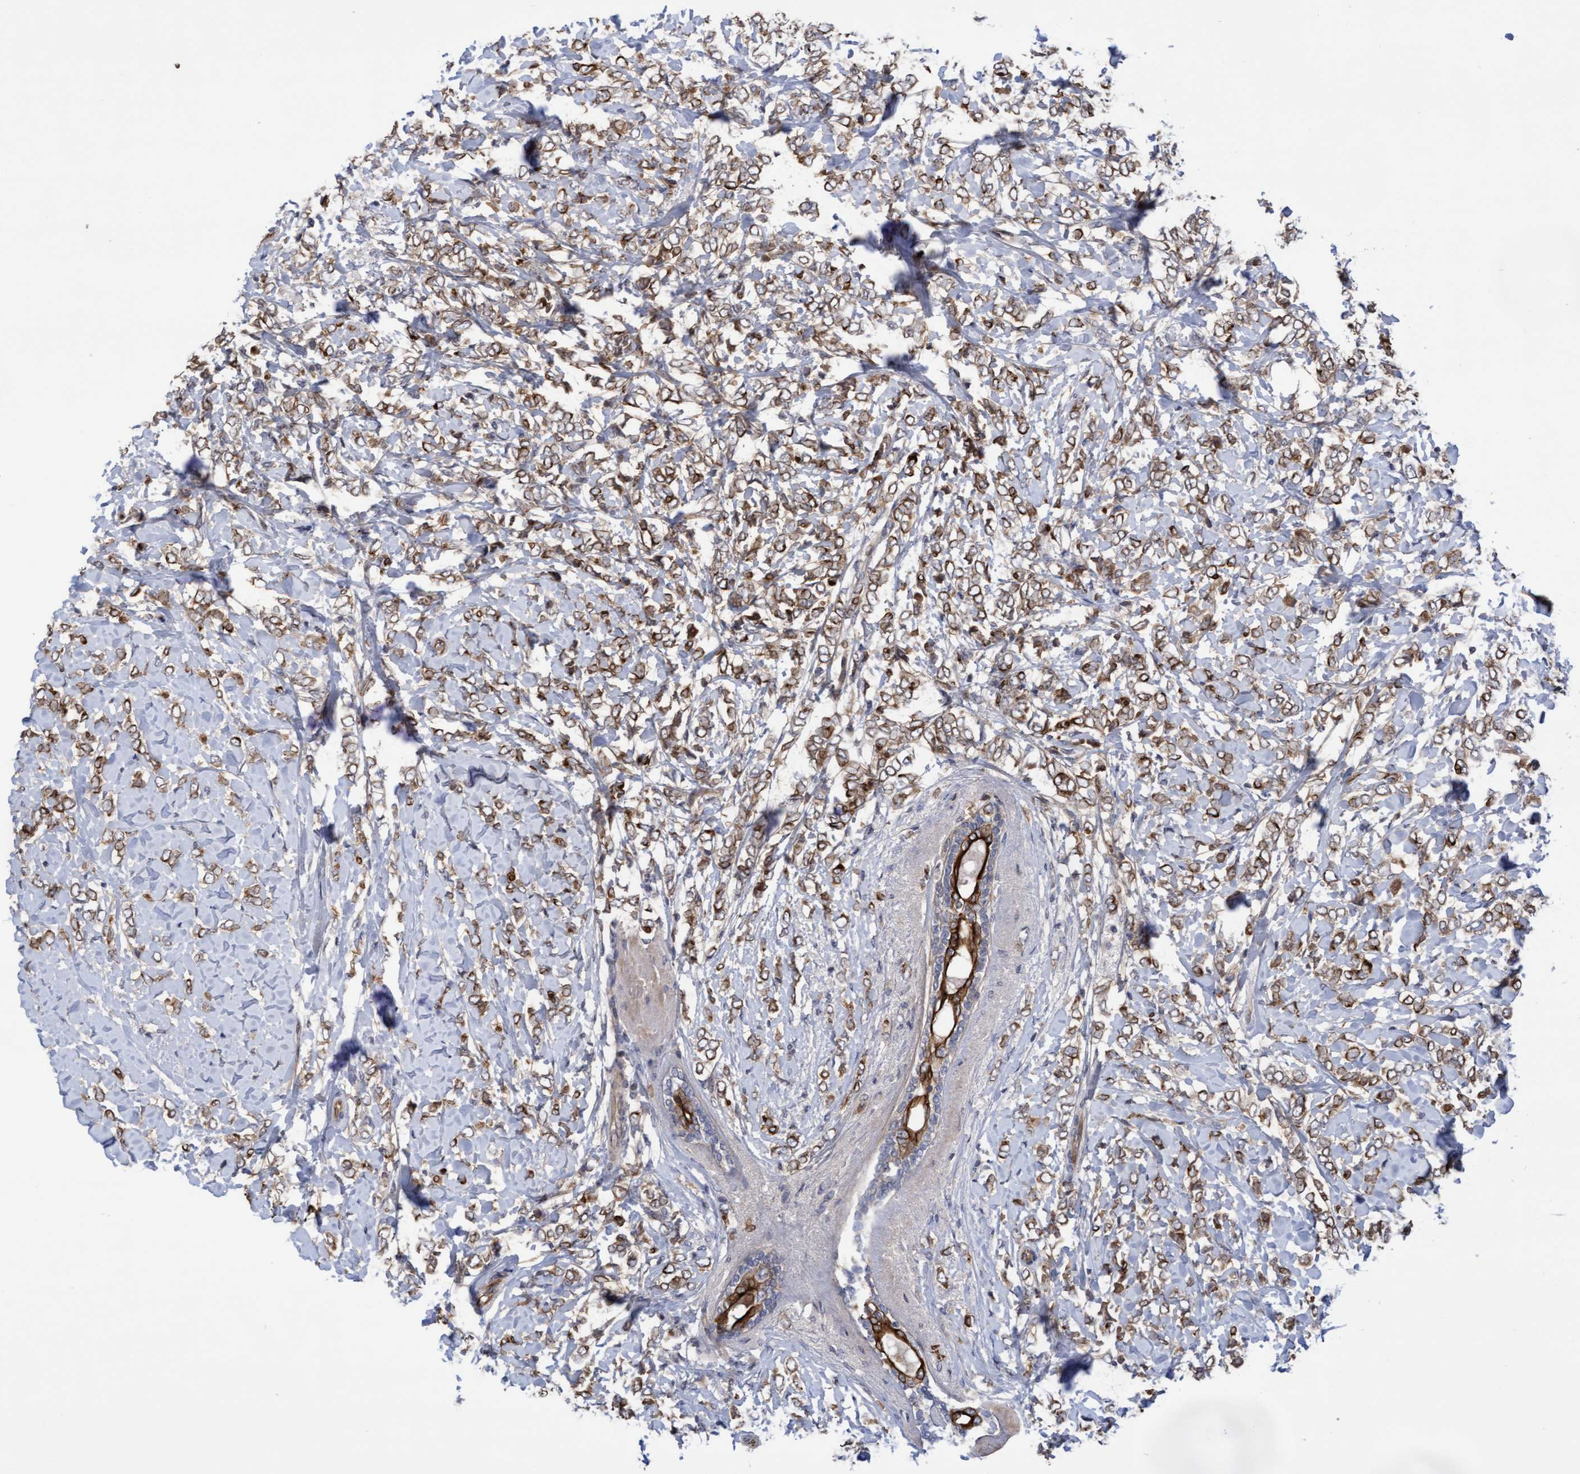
{"staining": {"intensity": "moderate", "quantity": ">75%", "location": "cytoplasmic/membranous"}, "tissue": "breast cancer", "cell_type": "Tumor cells", "image_type": "cancer", "snomed": [{"axis": "morphology", "description": "Normal tissue, NOS"}, {"axis": "morphology", "description": "Lobular carcinoma"}, {"axis": "topography", "description": "Breast"}], "caption": "A brown stain highlights moderate cytoplasmic/membranous positivity of a protein in human breast lobular carcinoma tumor cells.", "gene": "COBL", "patient": {"sex": "female", "age": 47}}